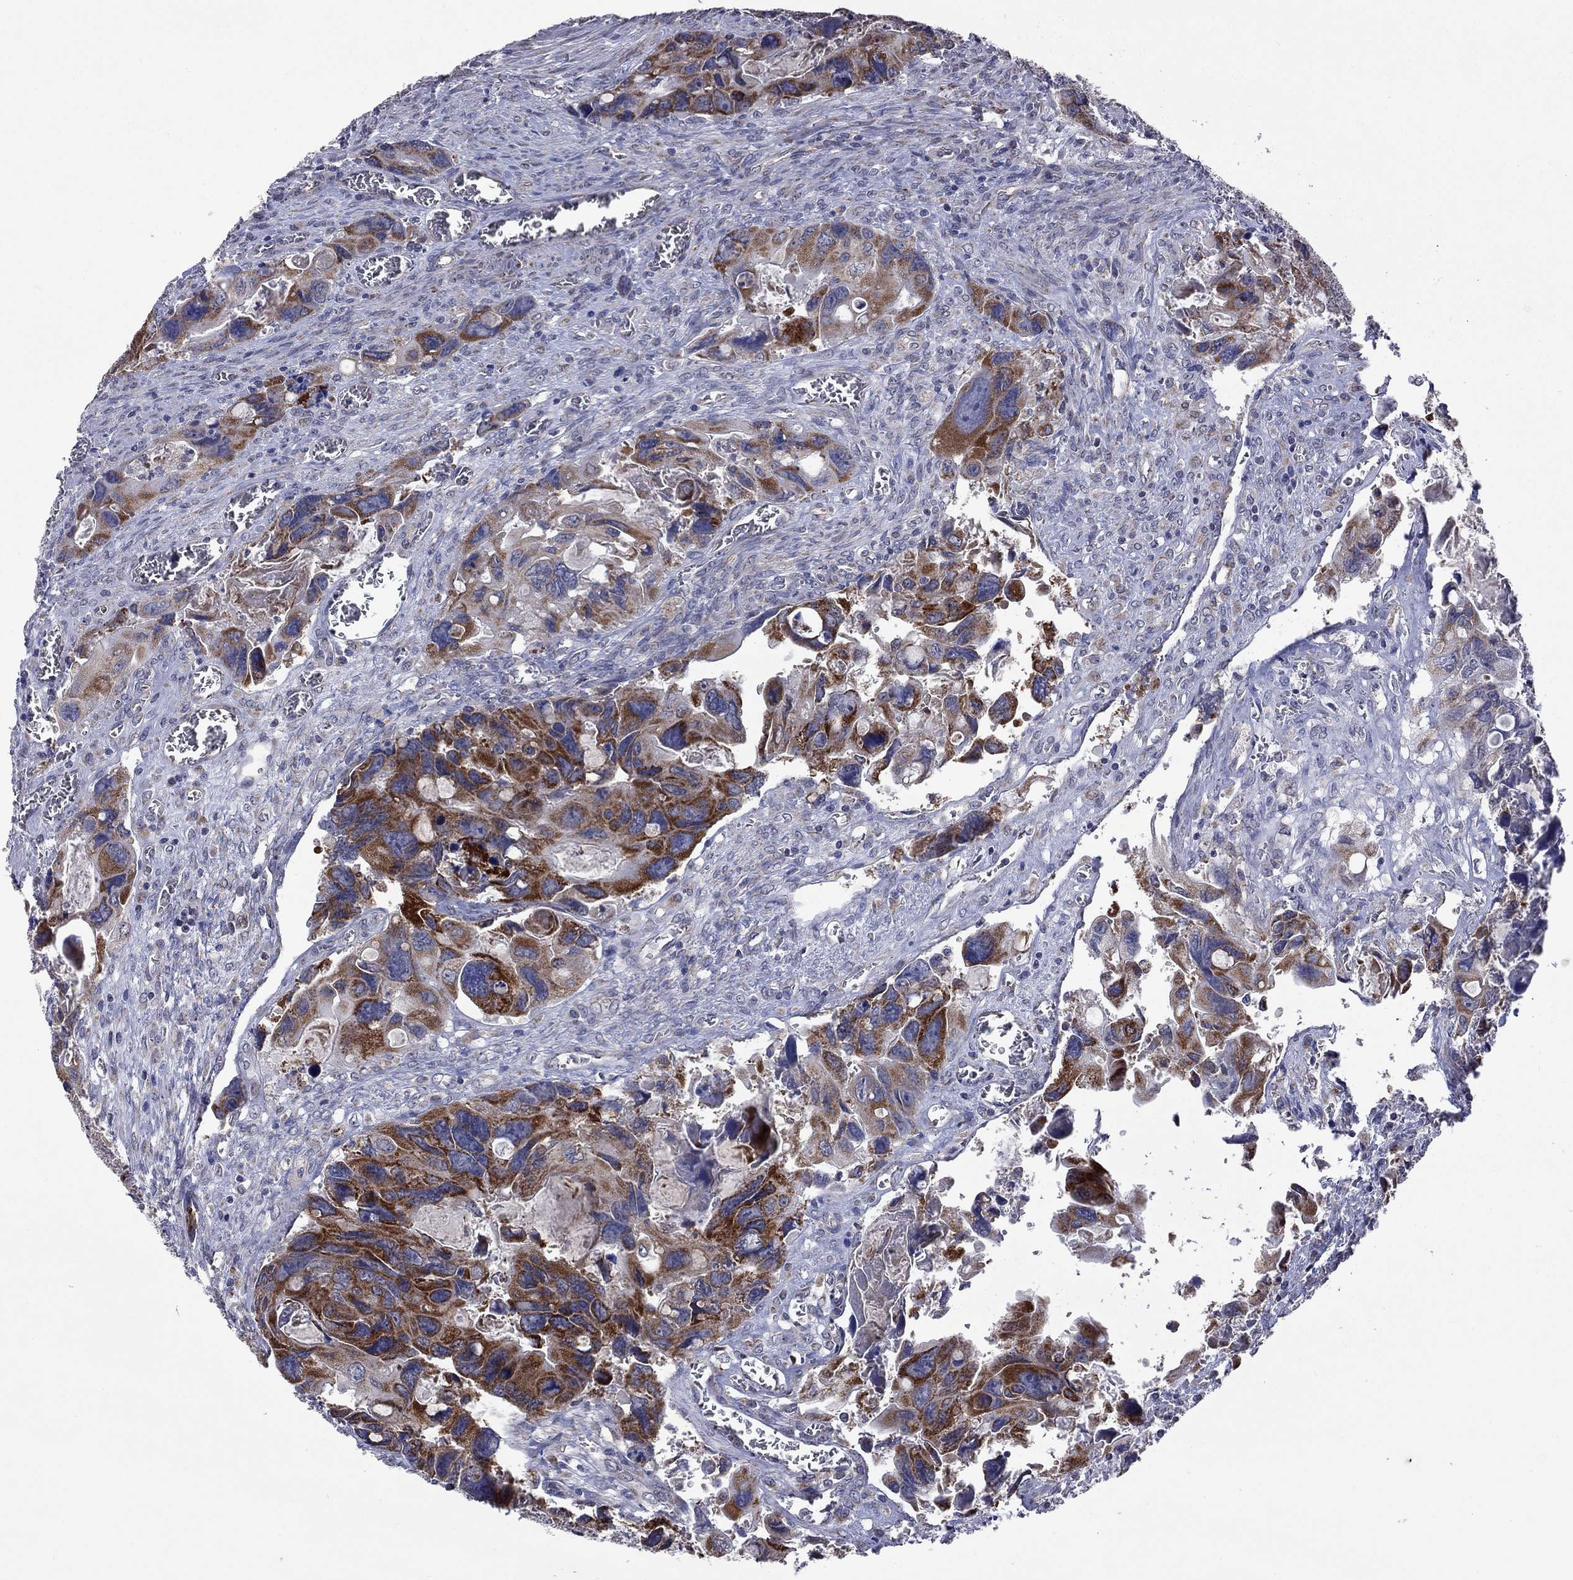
{"staining": {"intensity": "strong", "quantity": ">75%", "location": "cytoplasmic/membranous"}, "tissue": "colorectal cancer", "cell_type": "Tumor cells", "image_type": "cancer", "snomed": [{"axis": "morphology", "description": "Adenocarcinoma, NOS"}, {"axis": "topography", "description": "Rectum"}], "caption": "Protein expression by immunohistochemistry (IHC) exhibits strong cytoplasmic/membranous staining in approximately >75% of tumor cells in colorectal adenocarcinoma.", "gene": "NDUFB1", "patient": {"sex": "male", "age": 62}}